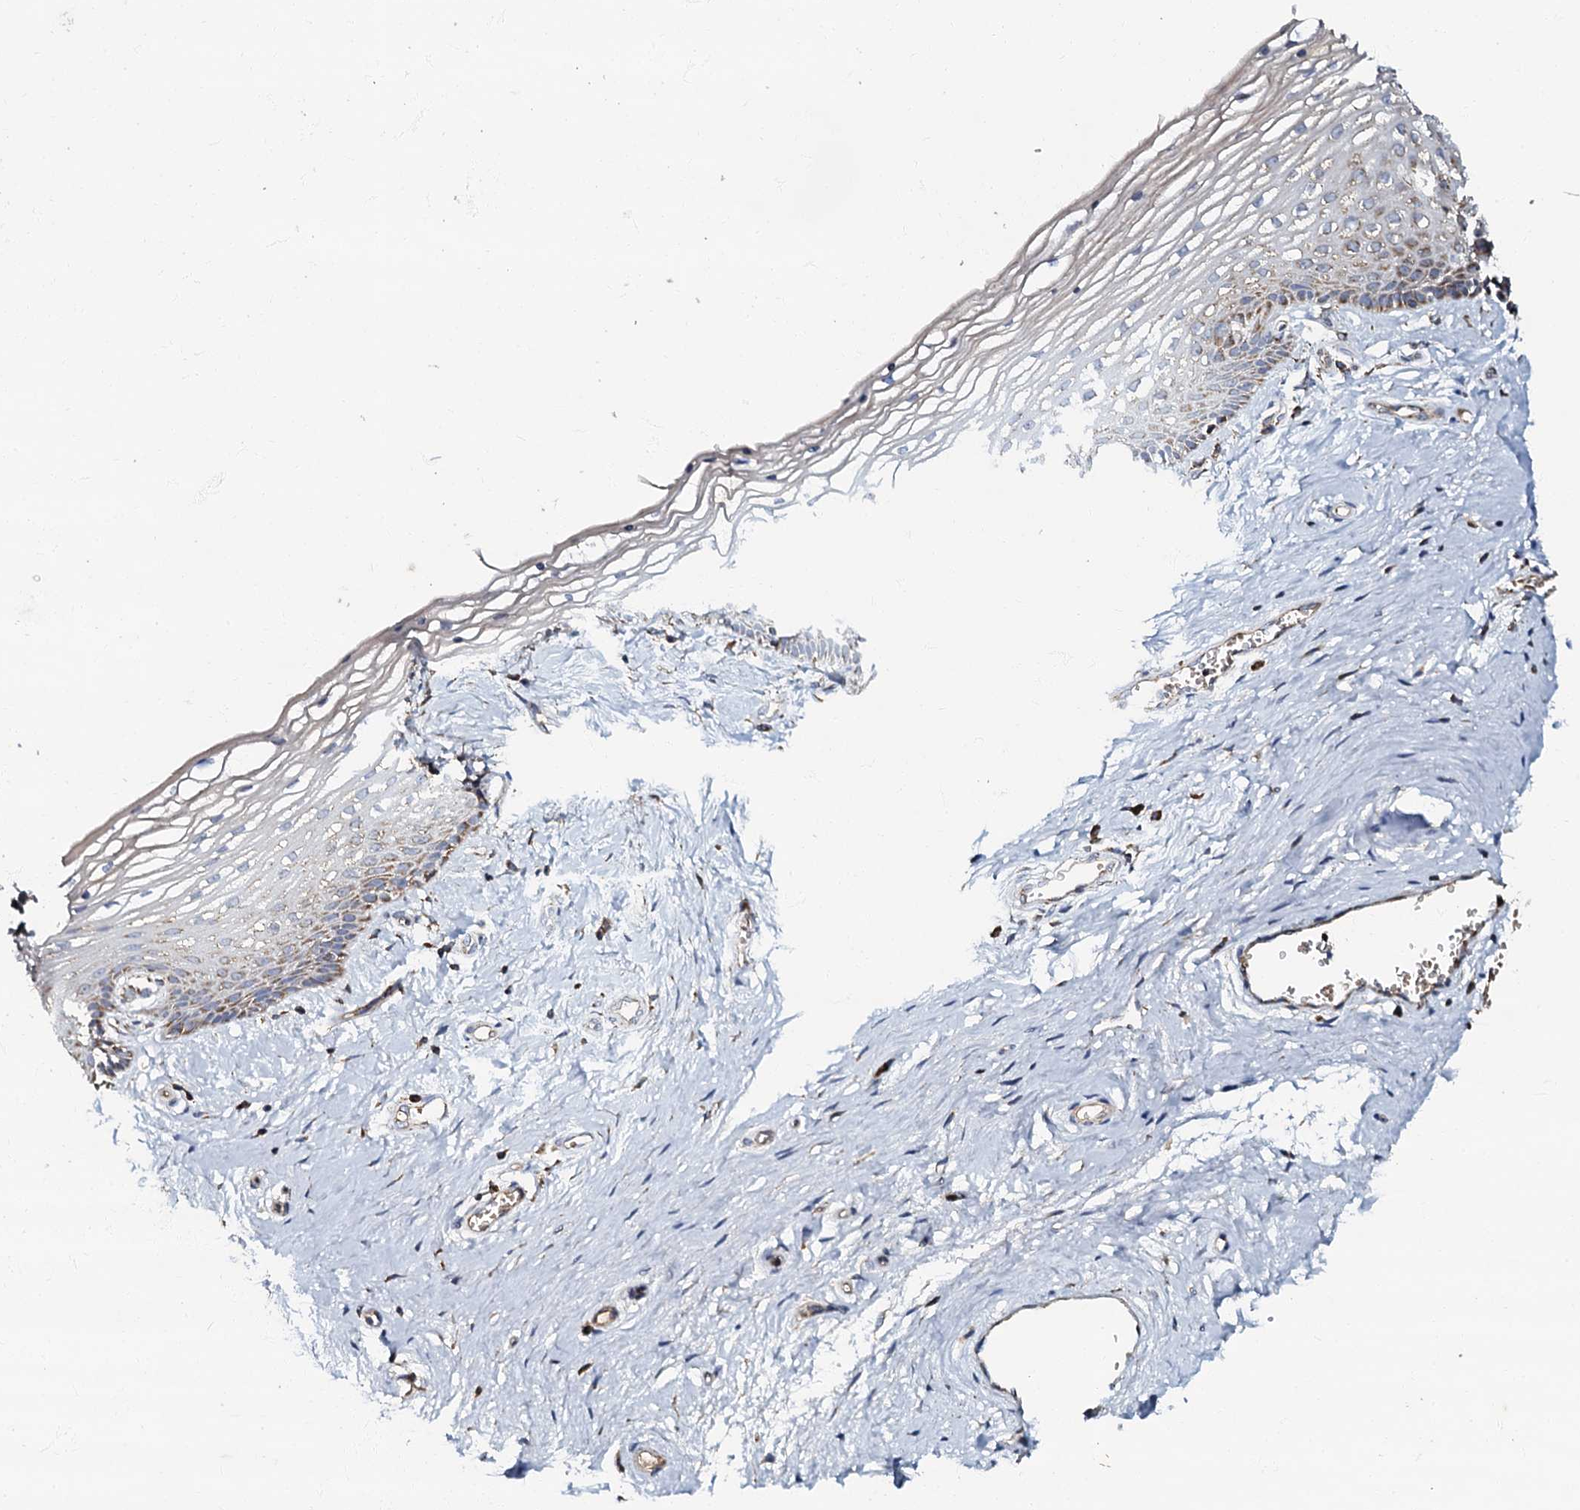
{"staining": {"intensity": "weak", "quantity": "25%-75%", "location": "cytoplasmic/membranous"}, "tissue": "vagina", "cell_type": "Squamous epithelial cells", "image_type": "normal", "snomed": [{"axis": "morphology", "description": "Normal tissue, NOS"}, {"axis": "topography", "description": "Vagina"}], "caption": "Weak cytoplasmic/membranous protein staining is seen in about 25%-75% of squamous epithelial cells in vagina. The protein of interest is shown in brown color, while the nuclei are stained blue.", "gene": "NDUFA12", "patient": {"sex": "female", "age": 46}}